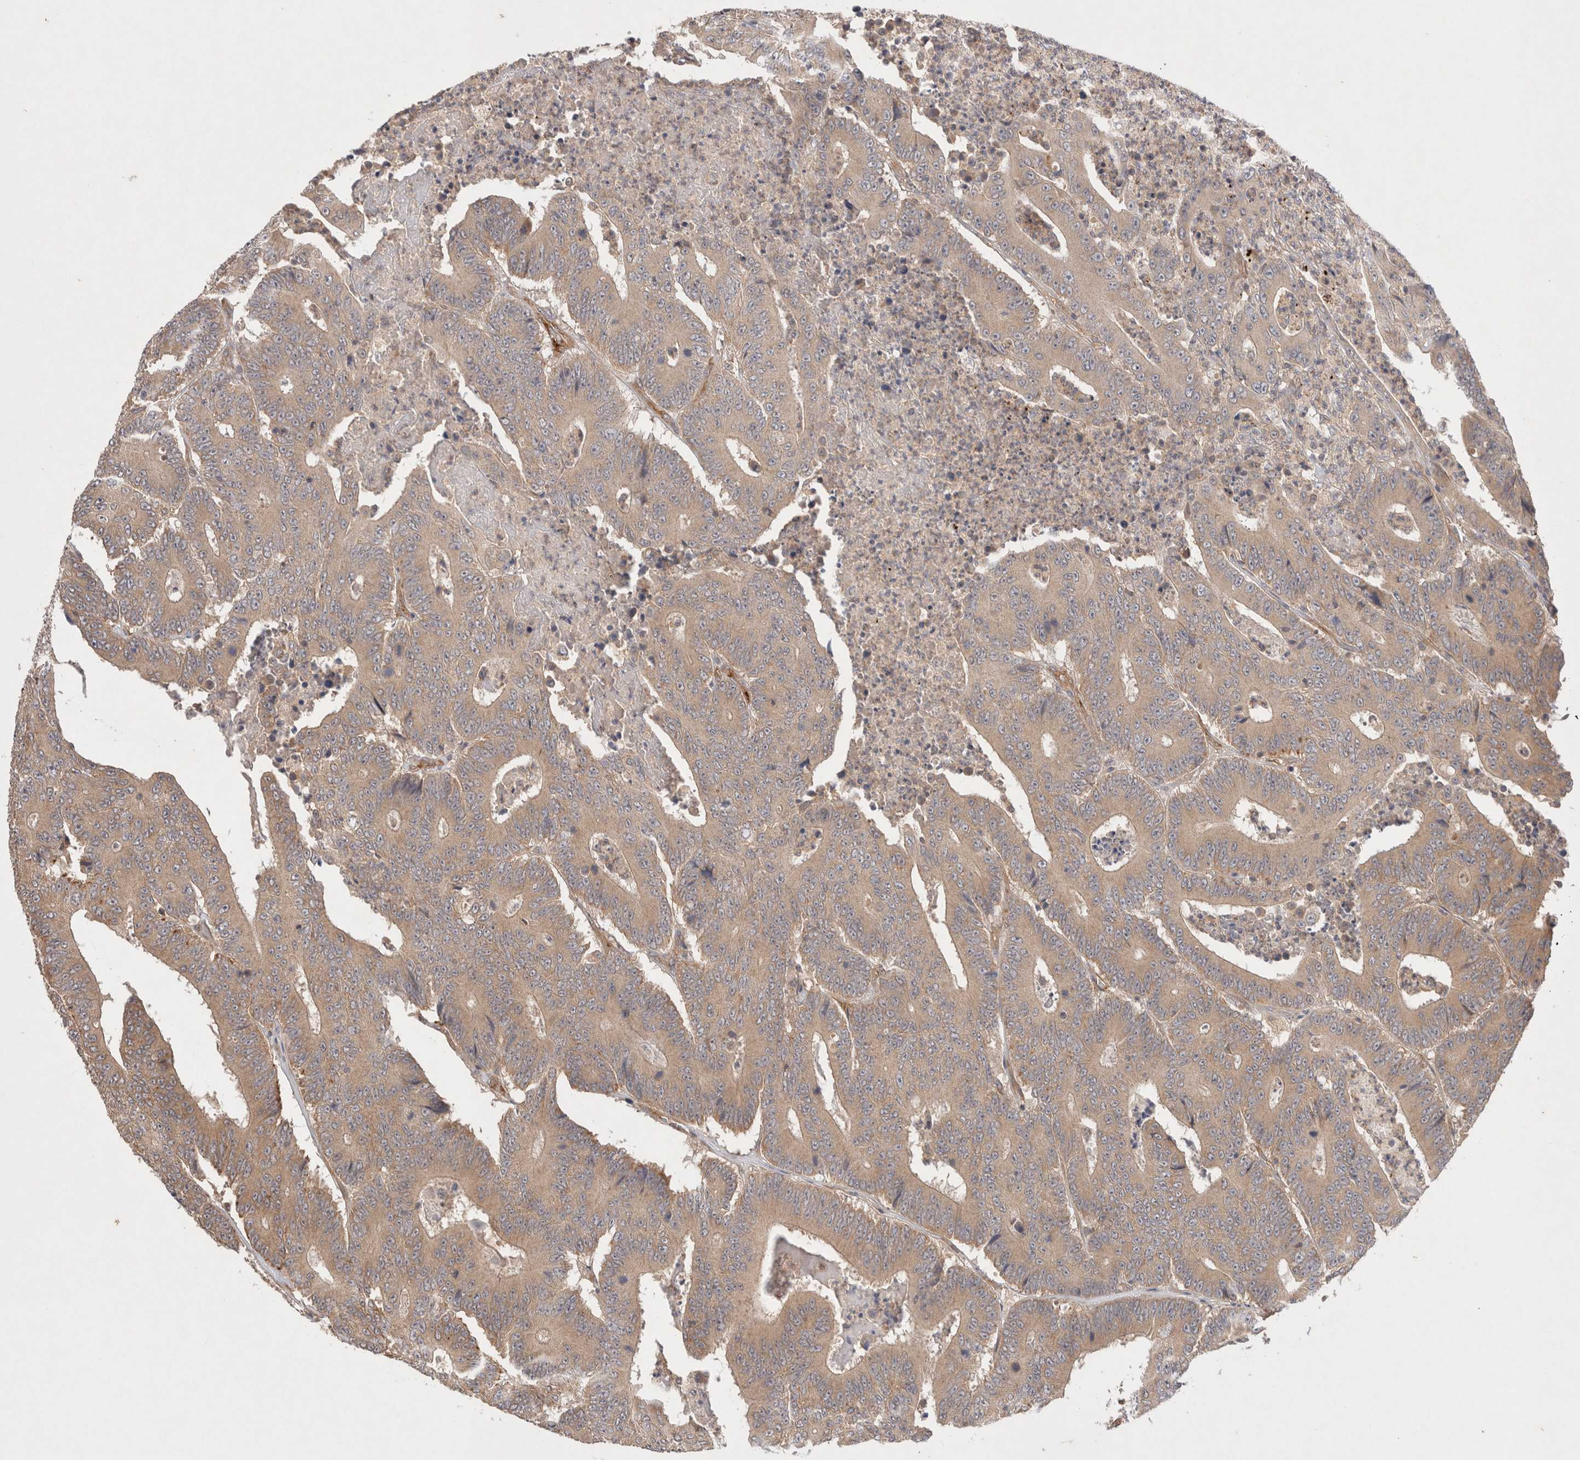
{"staining": {"intensity": "weak", "quantity": ">75%", "location": "cytoplasmic/membranous"}, "tissue": "colorectal cancer", "cell_type": "Tumor cells", "image_type": "cancer", "snomed": [{"axis": "morphology", "description": "Adenocarcinoma, NOS"}, {"axis": "topography", "description": "Colon"}], "caption": "Adenocarcinoma (colorectal) stained with DAB (3,3'-diaminobenzidine) IHC displays low levels of weak cytoplasmic/membranous positivity in about >75% of tumor cells.", "gene": "KLHL20", "patient": {"sex": "male", "age": 83}}